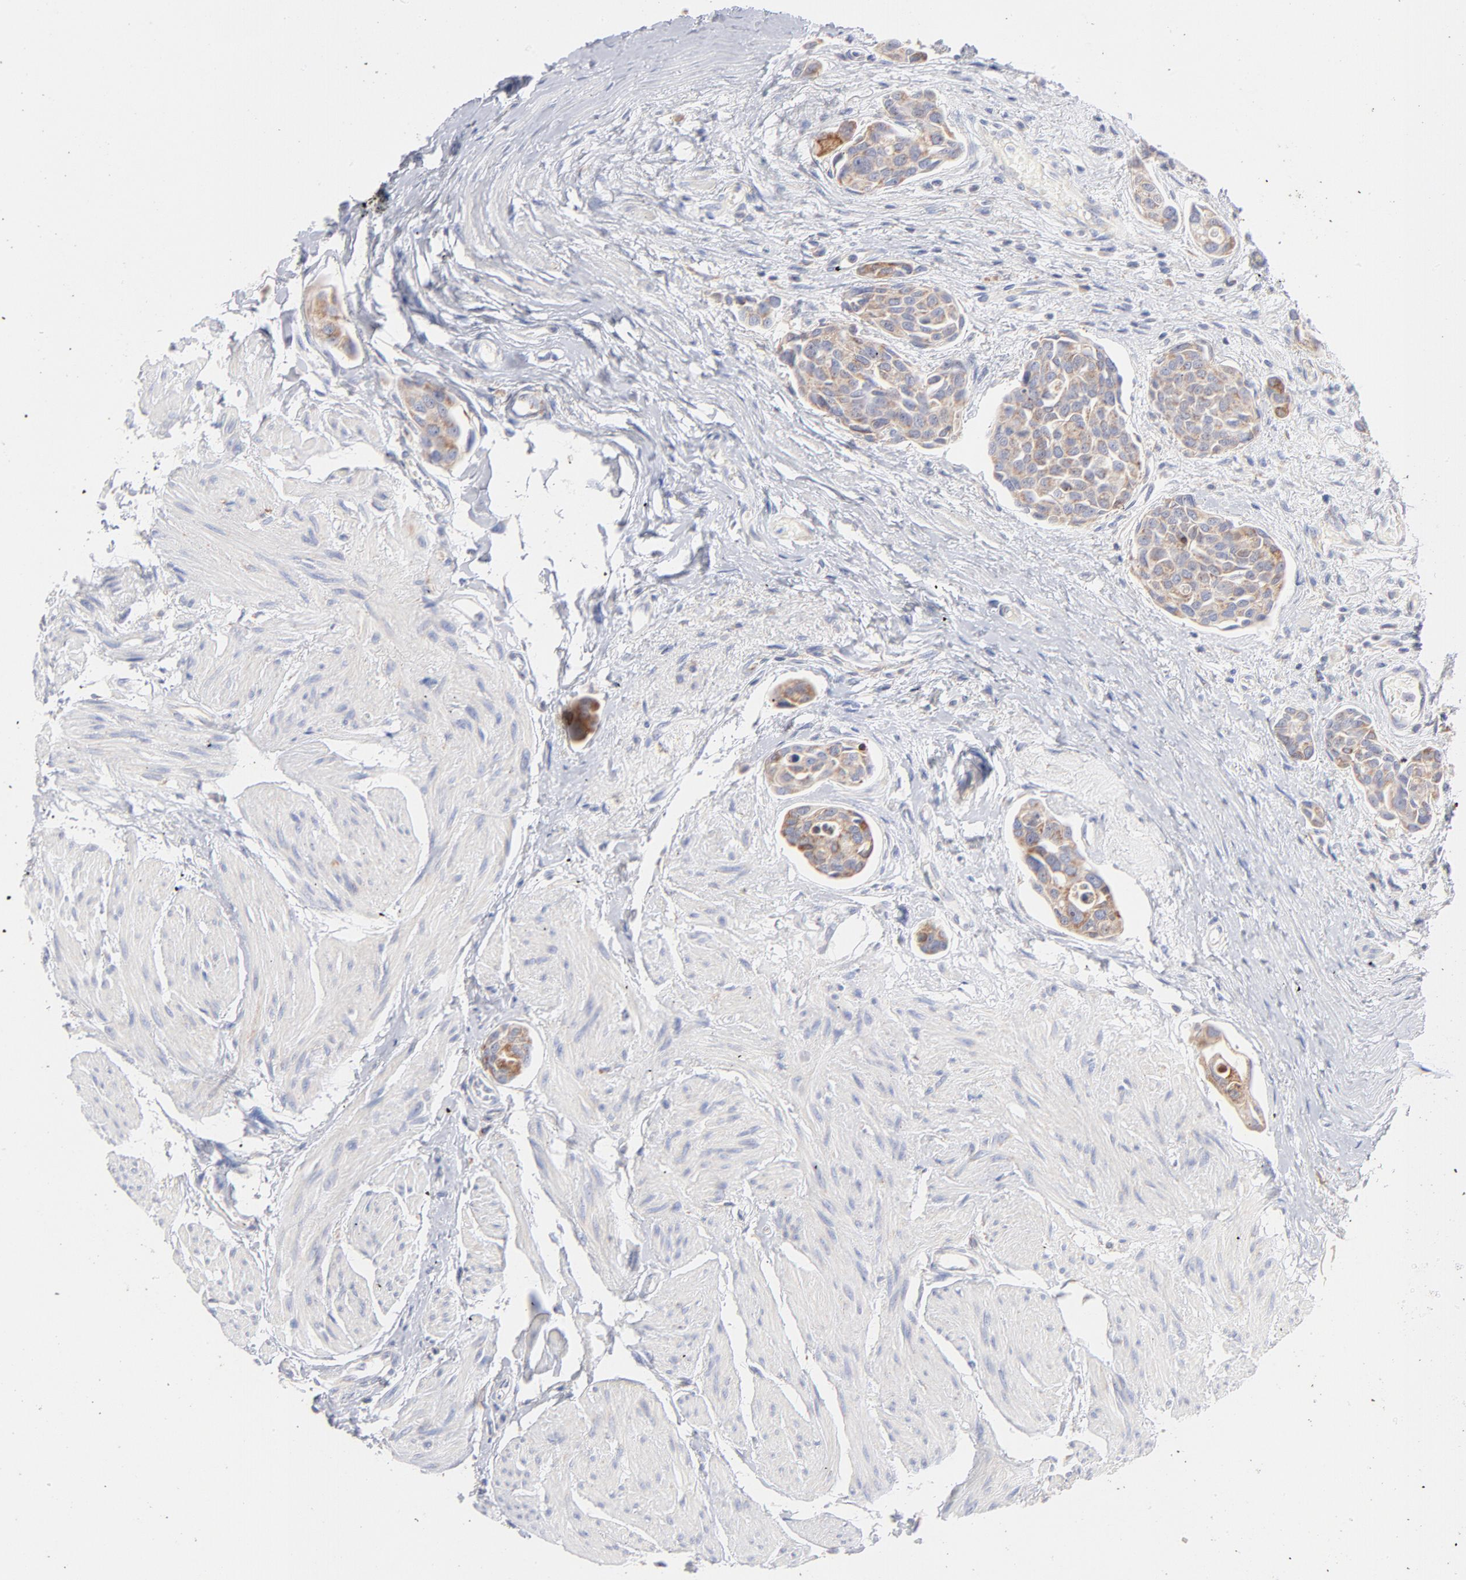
{"staining": {"intensity": "weak", "quantity": "<25%", "location": "cytoplasmic/membranous"}, "tissue": "urothelial cancer", "cell_type": "Tumor cells", "image_type": "cancer", "snomed": [{"axis": "morphology", "description": "Urothelial carcinoma, High grade"}, {"axis": "topography", "description": "Urinary bladder"}], "caption": "The photomicrograph shows no staining of tumor cells in urothelial cancer.", "gene": "TIMM8A", "patient": {"sex": "male", "age": 78}}